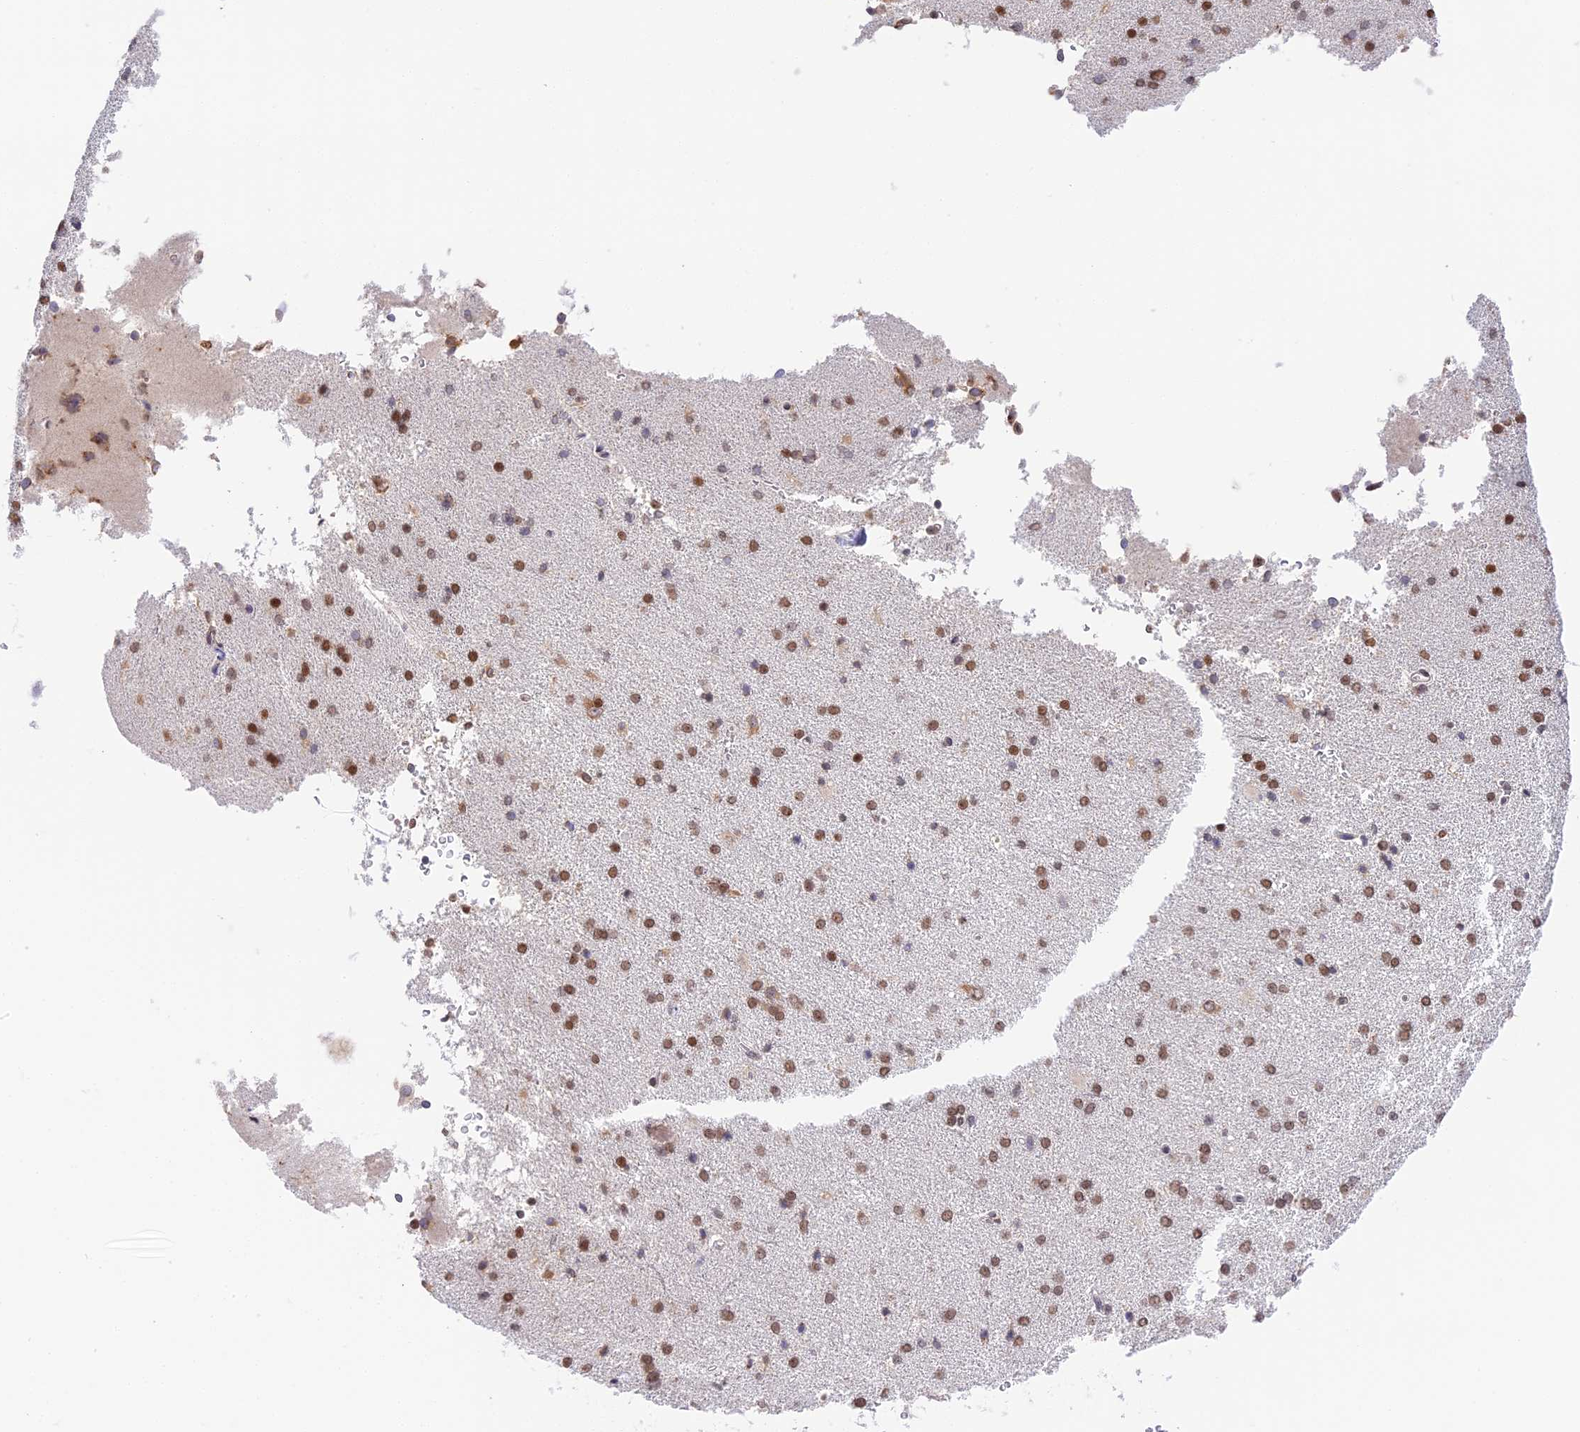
{"staining": {"intensity": "negative", "quantity": "none", "location": "none"}, "tissue": "cerebral cortex", "cell_type": "Endothelial cells", "image_type": "normal", "snomed": [{"axis": "morphology", "description": "Normal tissue, NOS"}, {"axis": "topography", "description": "Cerebral cortex"}], "caption": "Cerebral cortex stained for a protein using IHC shows no staining endothelial cells.", "gene": "HEATR5B", "patient": {"sex": "male", "age": 62}}